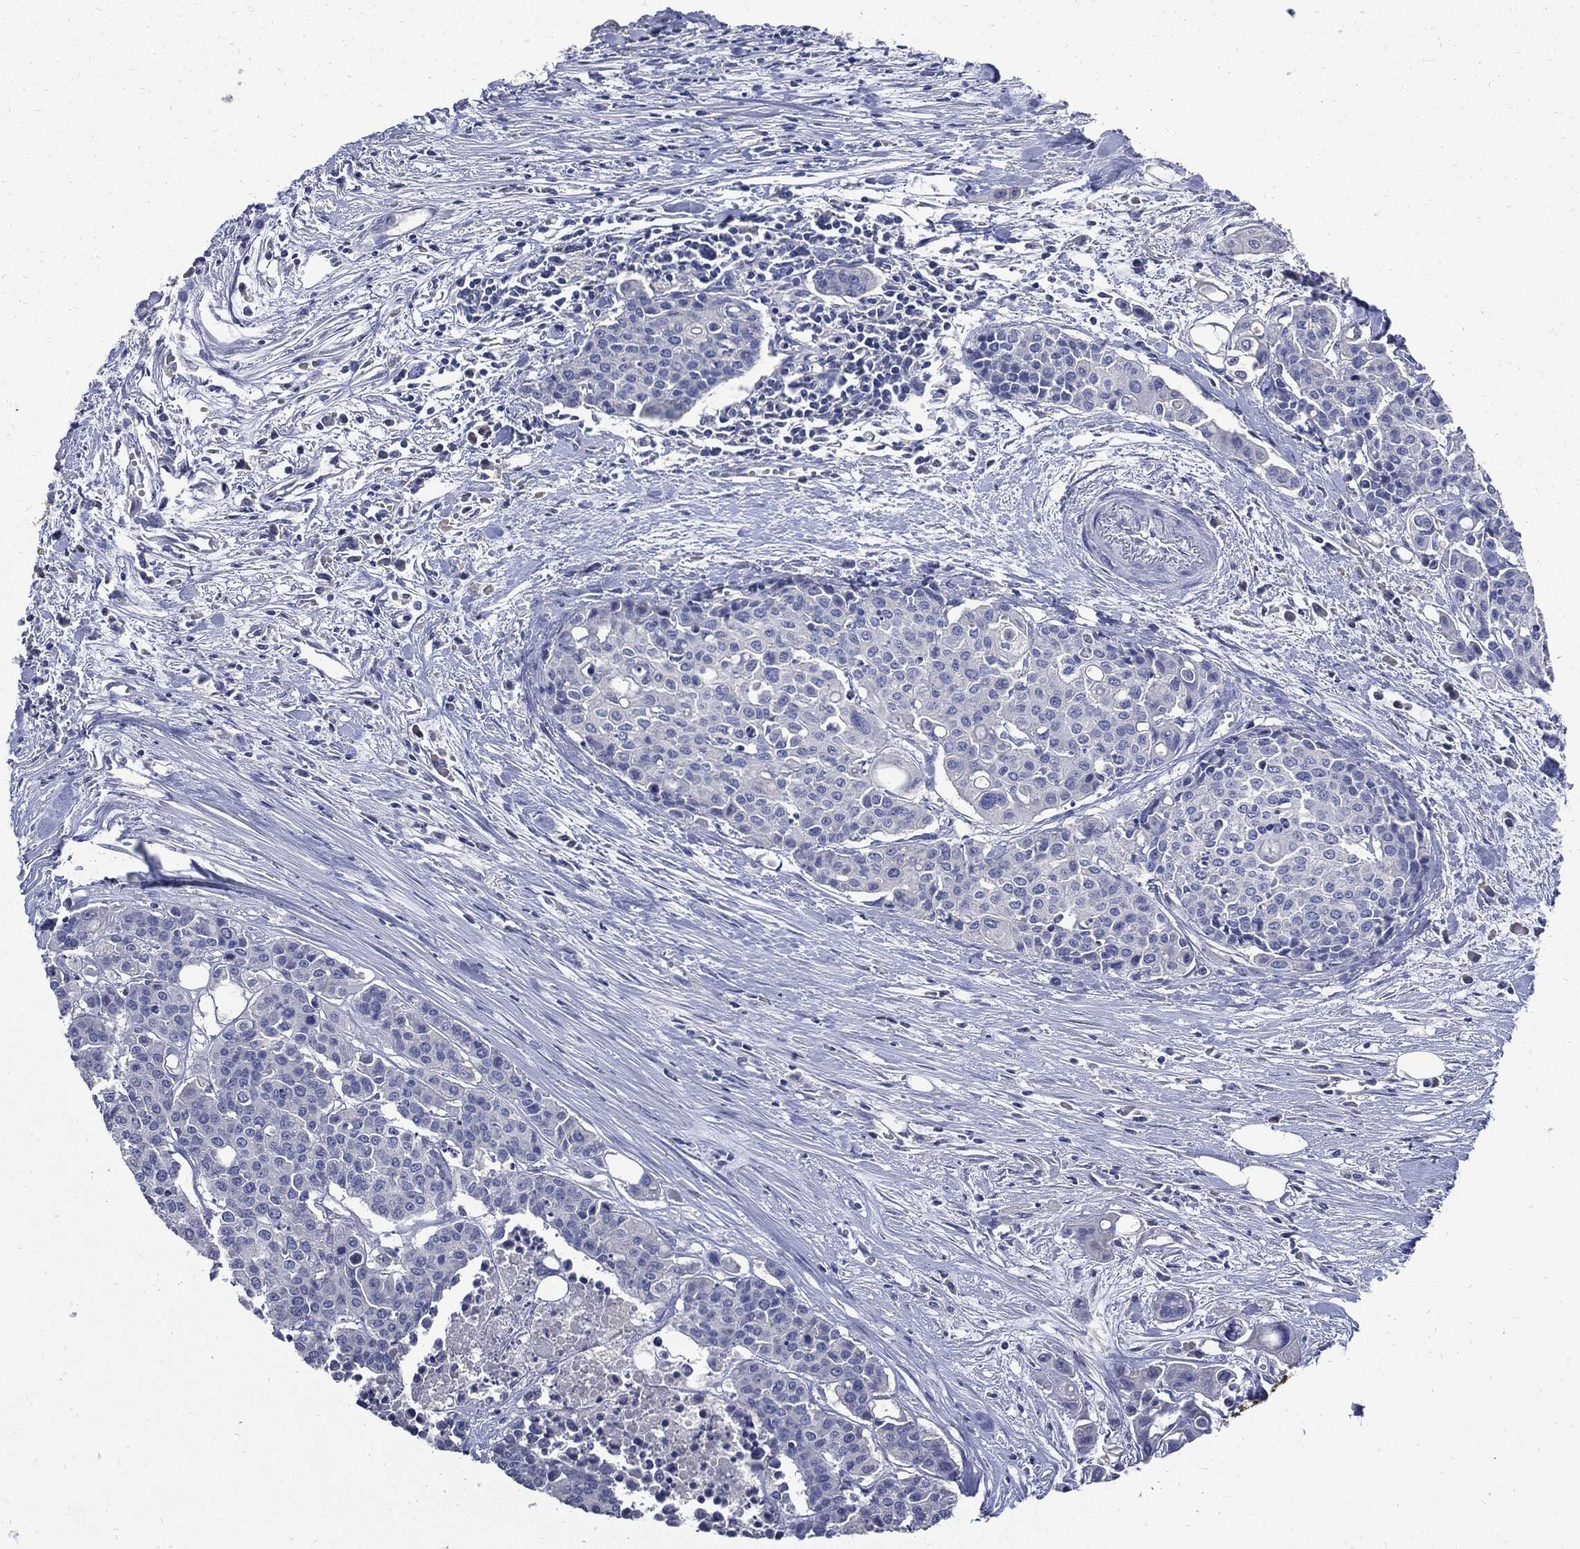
{"staining": {"intensity": "negative", "quantity": "none", "location": "none"}, "tissue": "carcinoid", "cell_type": "Tumor cells", "image_type": "cancer", "snomed": [{"axis": "morphology", "description": "Carcinoid, malignant, NOS"}, {"axis": "topography", "description": "Colon"}], "caption": "This is an immunohistochemistry (IHC) image of carcinoid (malignant). There is no expression in tumor cells.", "gene": "CPE", "patient": {"sex": "male", "age": 81}}